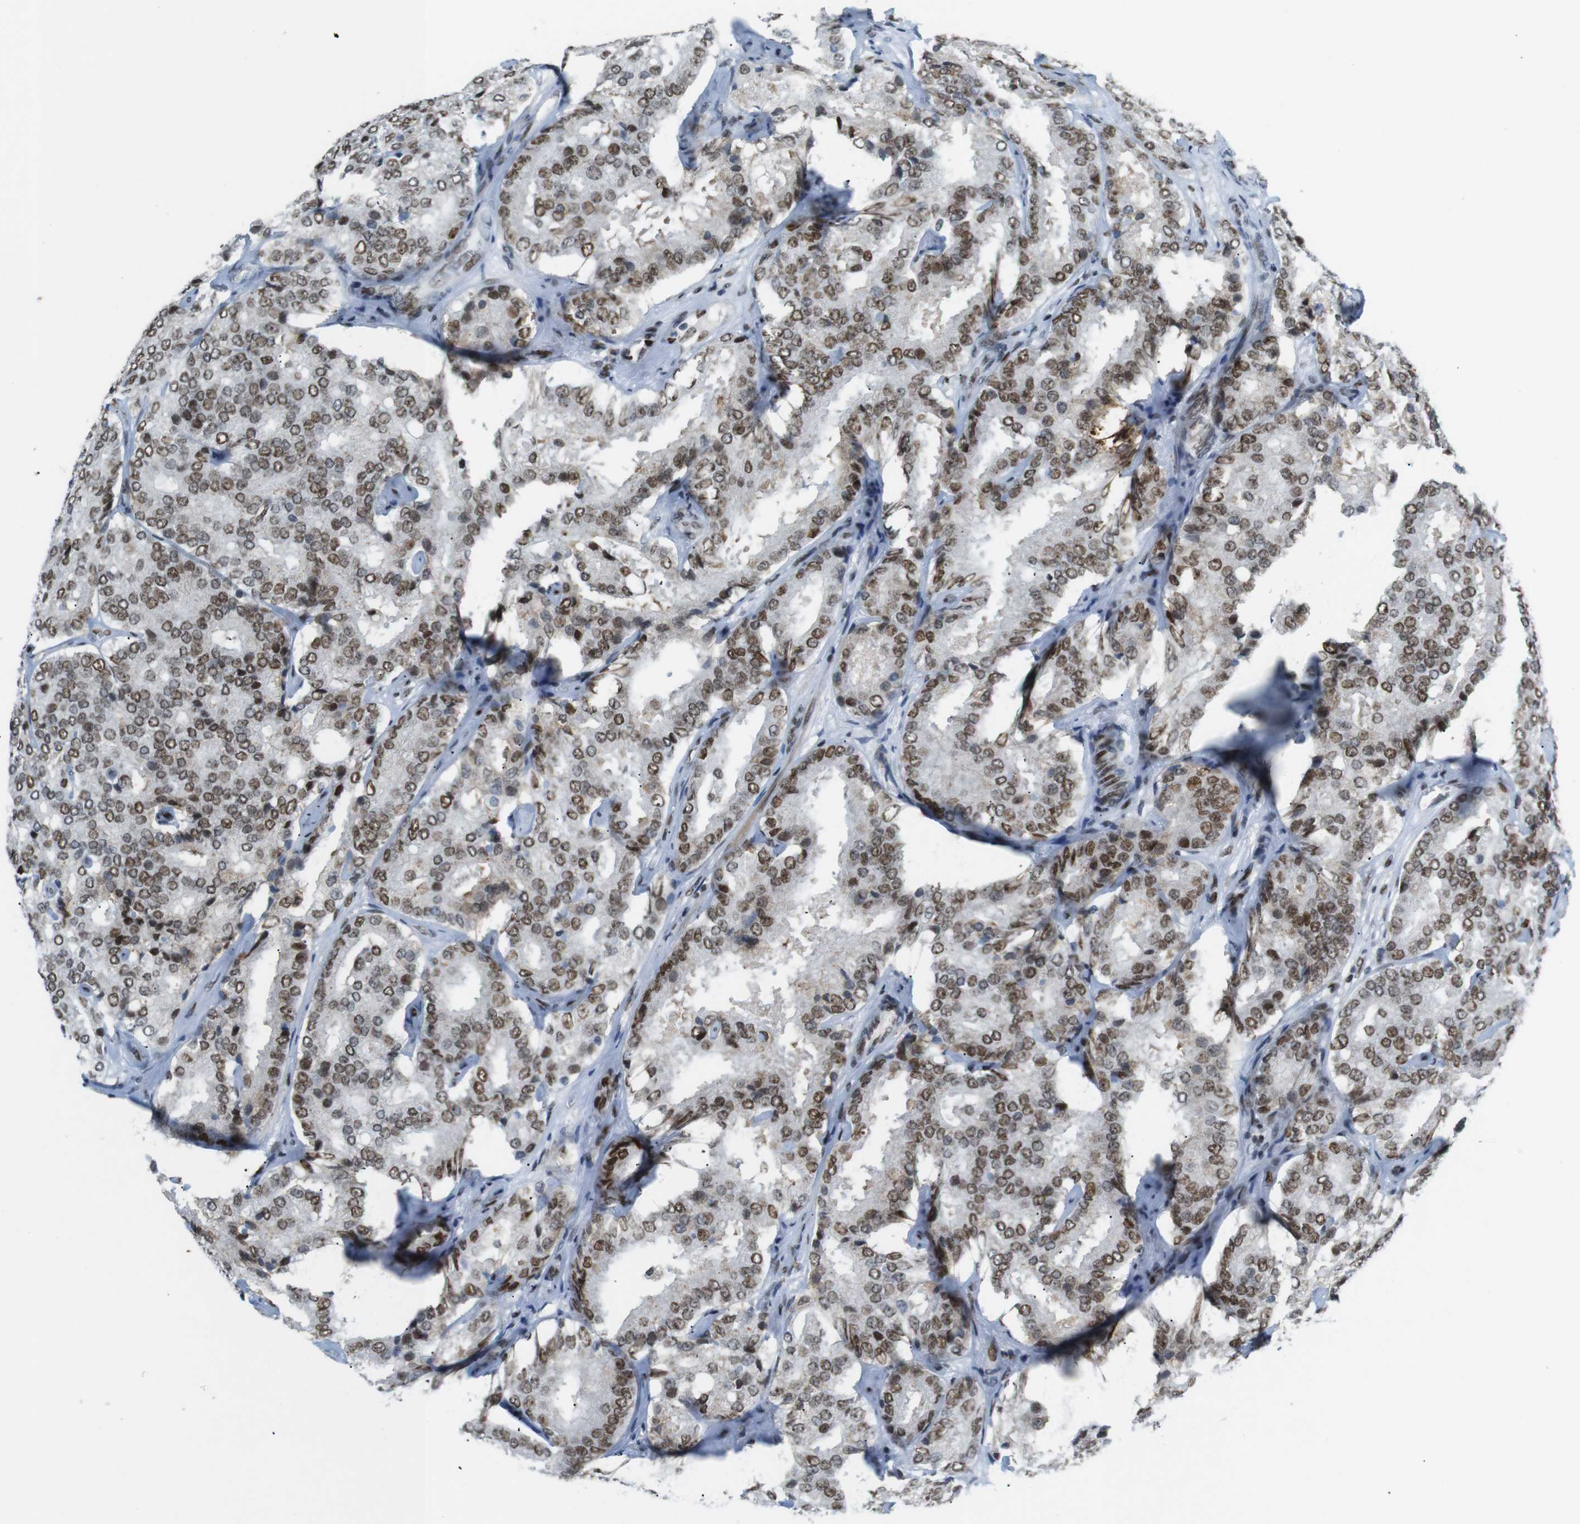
{"staining": {"intensity": "moderate", "quantity": ">75%", "location": "nuclear"}, "tissue": "prostate cancer", "cell_type": "Tumor cells", "image_type": "cancer", "snomed": [{"axis": "morphology", "description": "Adenocarcinoma, High grade"}, {"axis": "topography", "description": "Prostate"}], "caption": "This is a micrograph of IHC staining of prostate cancer, which shows moderate staining in the nuclear of tumor cells.", "gene": "RIOX2", "patient": {"sex": "male", "age": 65}}